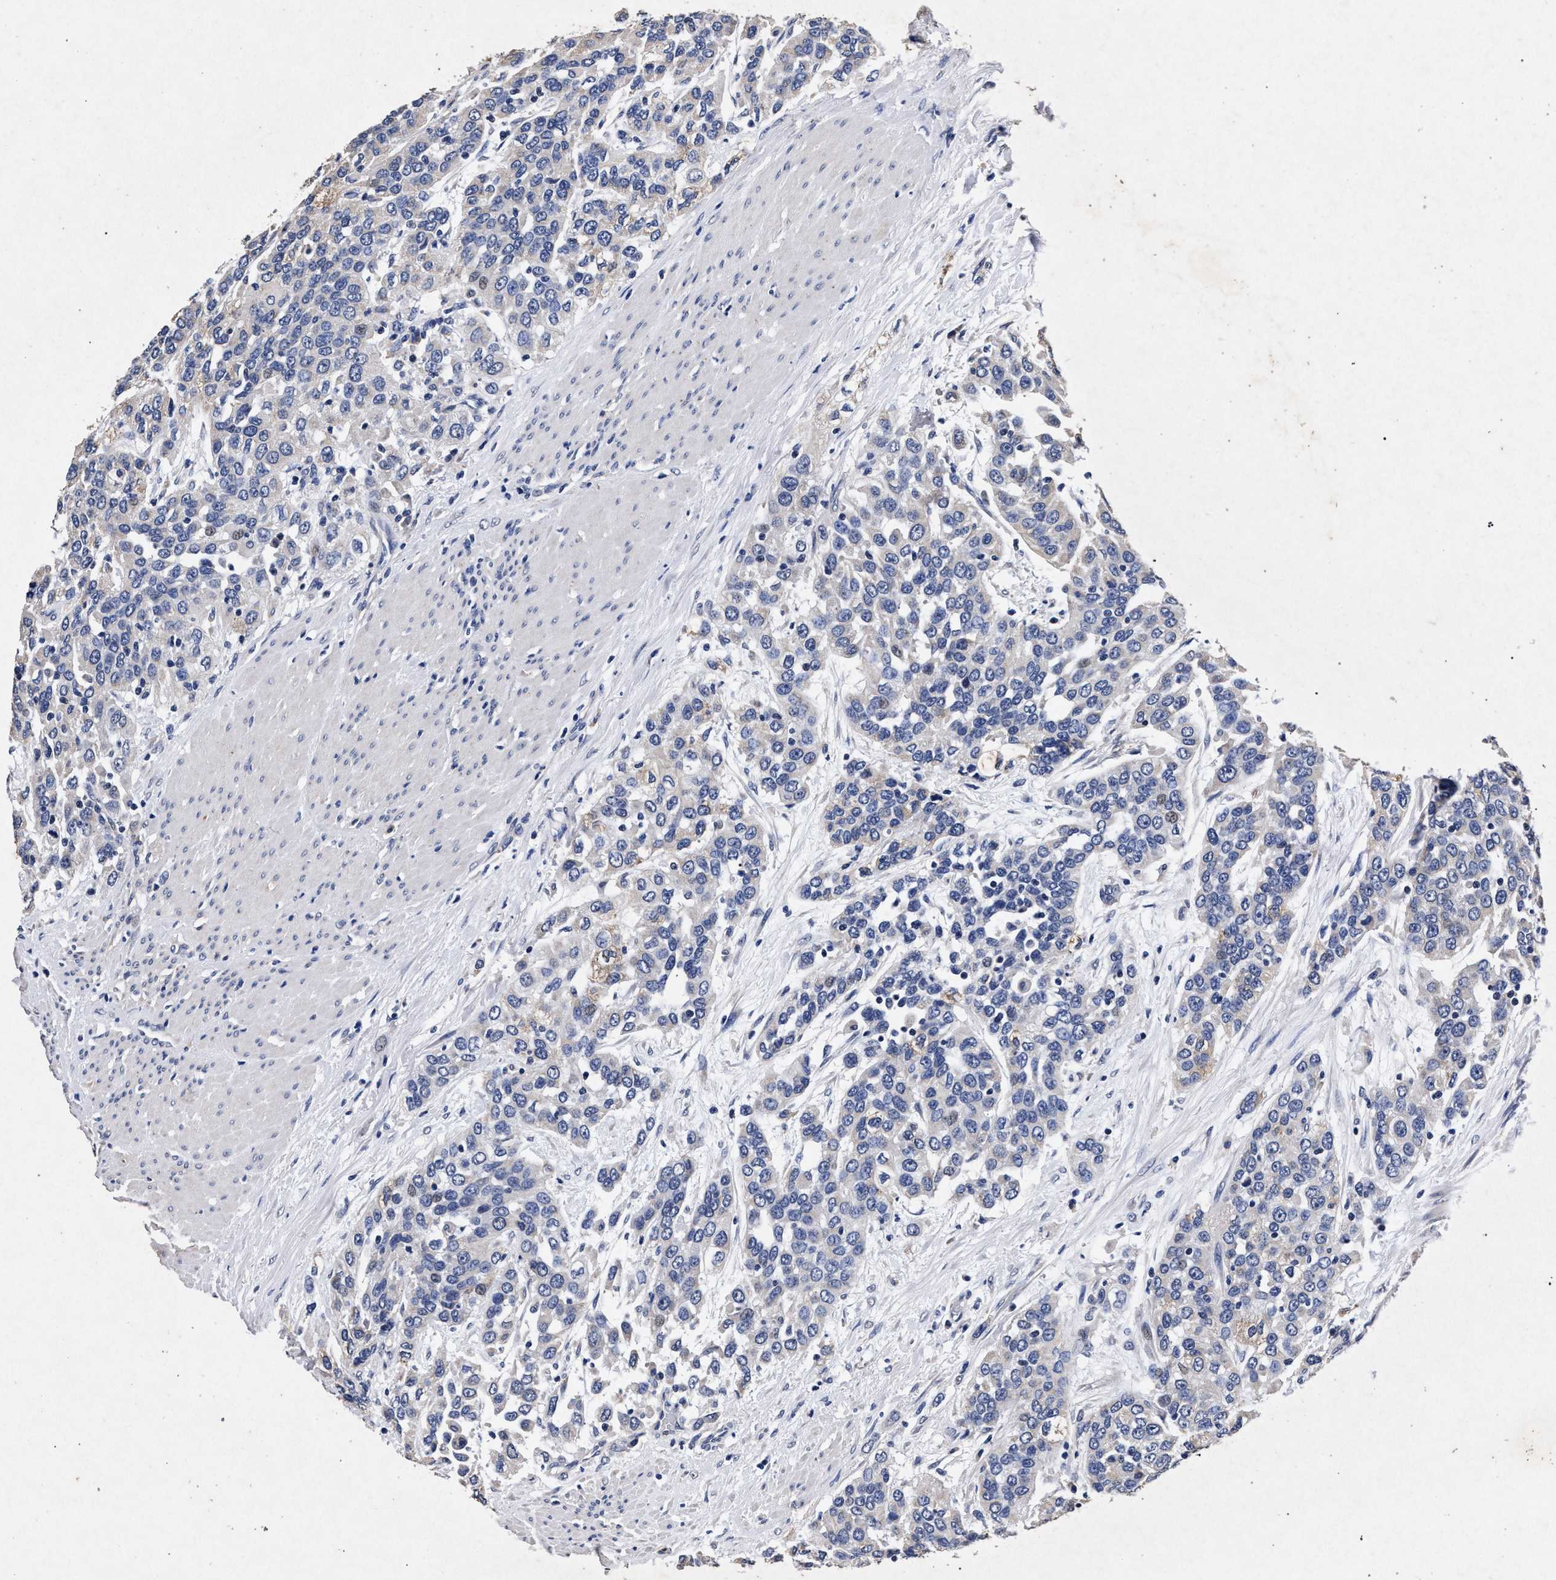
{"staining": {"intensity": "negative", "quantity": "none", "location": "none"}, "tissue": "urothelial cancer", "cell_type": "Tumor cells", "image_type": "cancer", "snomed": [{"axis": "morphology", "description": "Urothelial carcinoma, High grade"}, {"axis": "topography", "description": "Urinary bladder"}], "caption": "This photomicrograph is of high-grade urothelial carcinoma stained with IHC to label a protein in brown with the nuclei are counter-stained blue. There is no positivity in tumor cells.", "gene": "ATP1A2", "patient": {"sex": "female", "age": 80}}